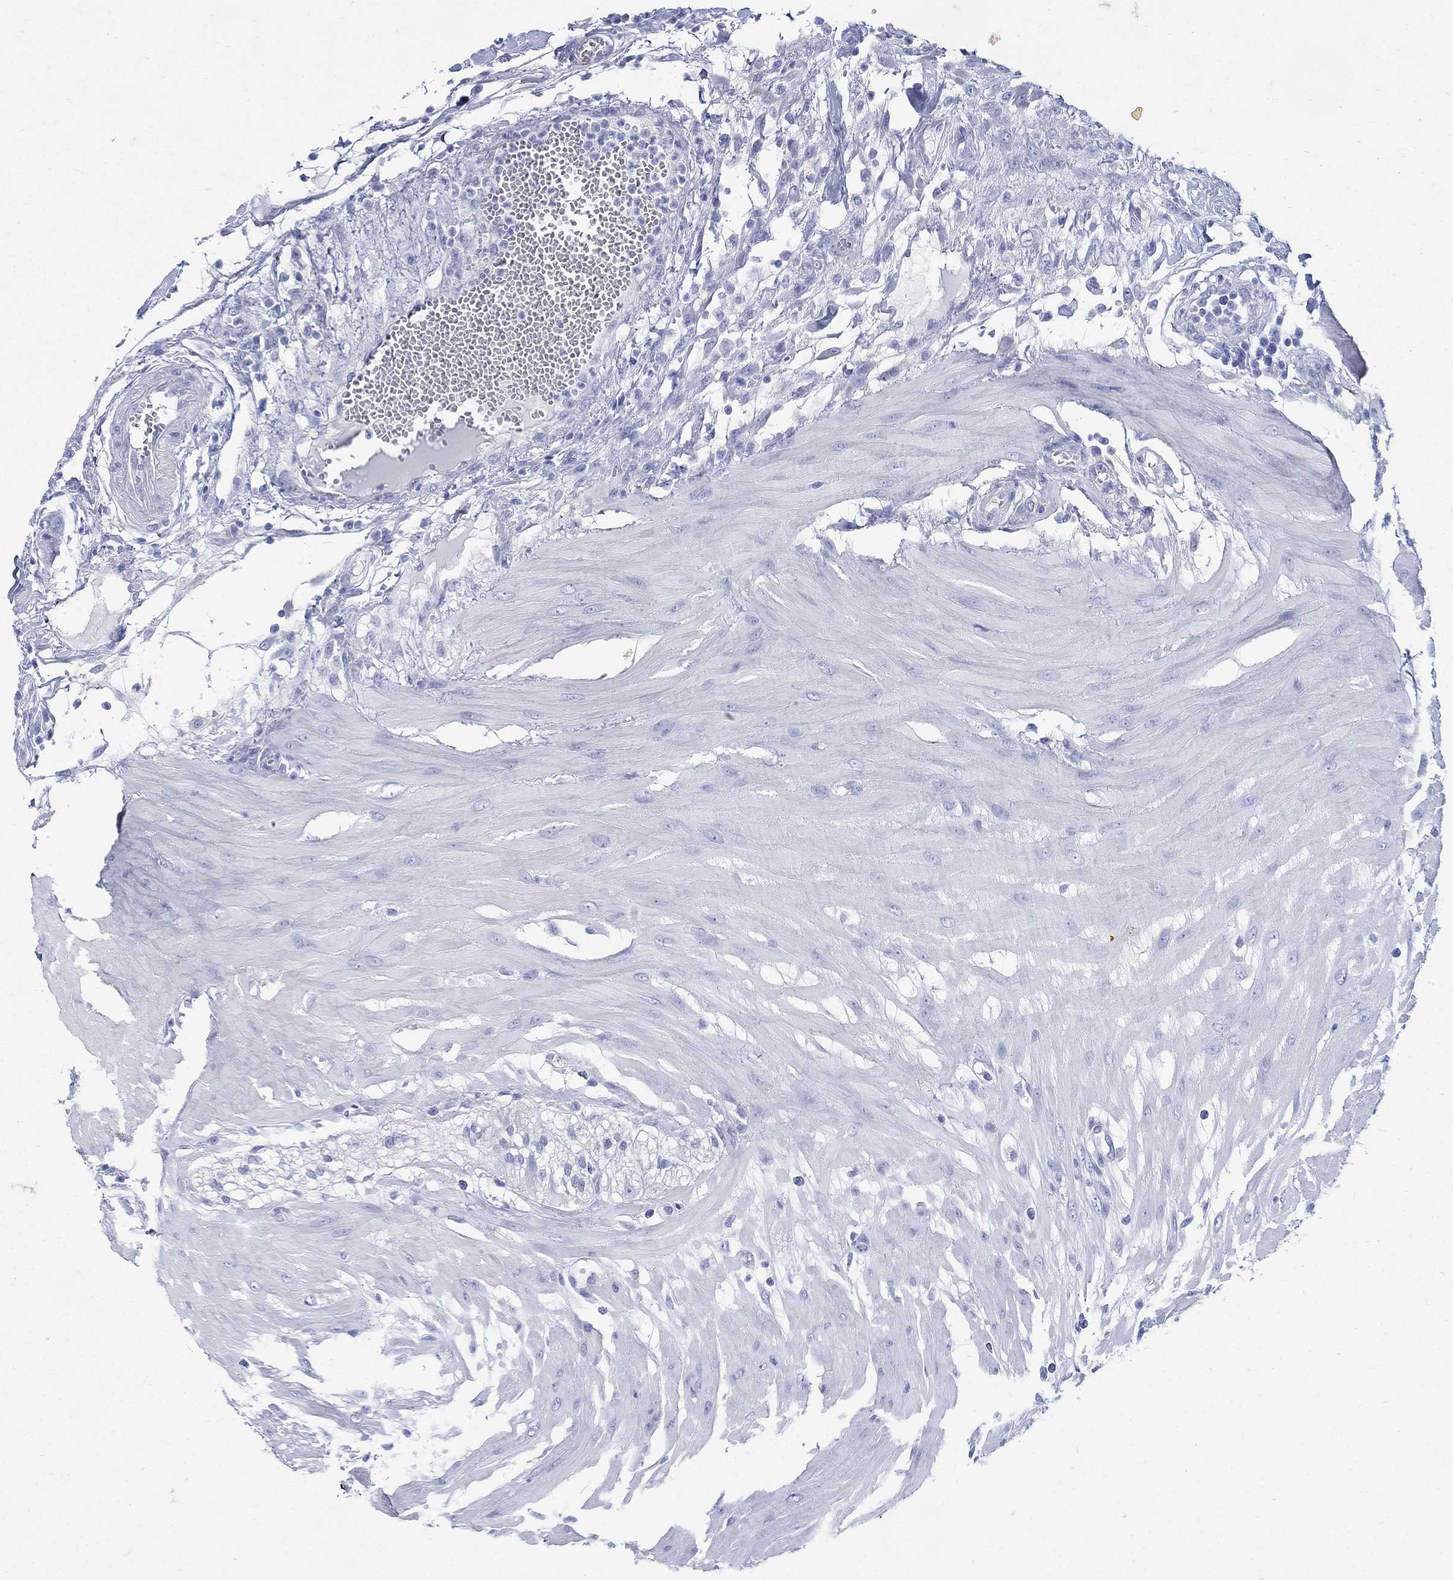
{"staining": {"intensity": "negative", "quantity": "none", "location": "none"}, "tissue": "colon", "cell_type": "Endothelial cells", "image_type": "normal", "snomed": [{"axis": "morphology", "description": "Normal tissue, NOS"}, {"axis": "morphology", "description": "Adenocarcinoma, NOS"}, {"axis": "topography", "description": "Colon"}], "caption": "A high-resolution photomicrograph shows IHC staining of normal colon, which displays no significant staining in endothelial cells. (Stains: DAB IHC with hematoxylin counter stain, Microscopy: brightfield microscopy at high magnification).", "gene": "ZDHHC14", "patient": {"sex": "male", "age": 65}}